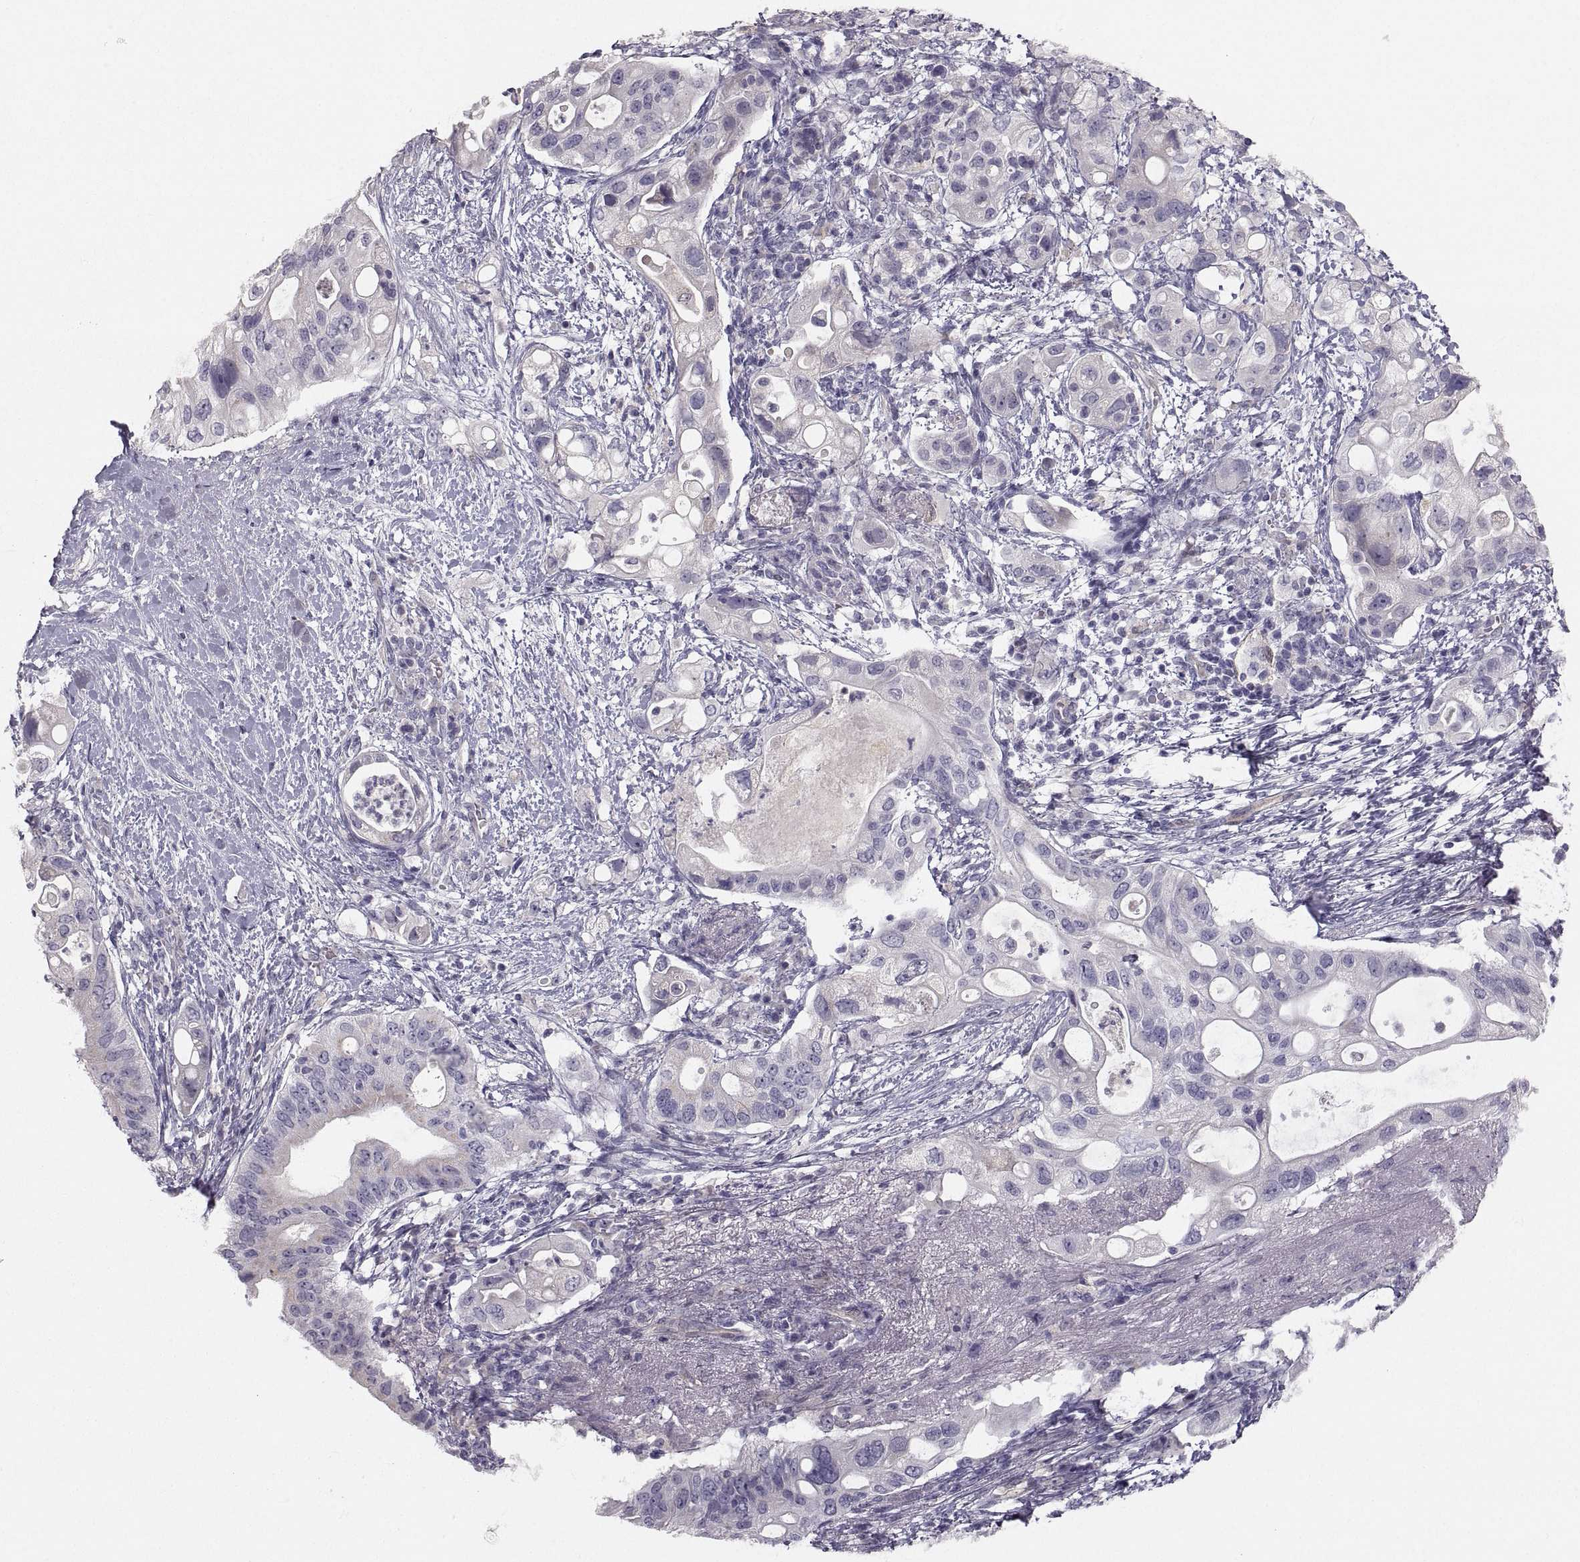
{"staining": {"intensity": "negative", "quantity": "none", "location": "none"}, "tissue": "pancreatic cancer", "cell_type": "Tumor cells", "image_type": "cancer", "snomed": [{"axis": "morphology", "description": "Adenocarcinoma, NOS"}, {"axis": "topography", "description": "Pancreas"}], "caption": "A micrograph of human pancreatic adenocarcinoma is negative for staining in tumor cells.", "gene": "PGM5", "patient": {"sex": "female", "age": 72}}